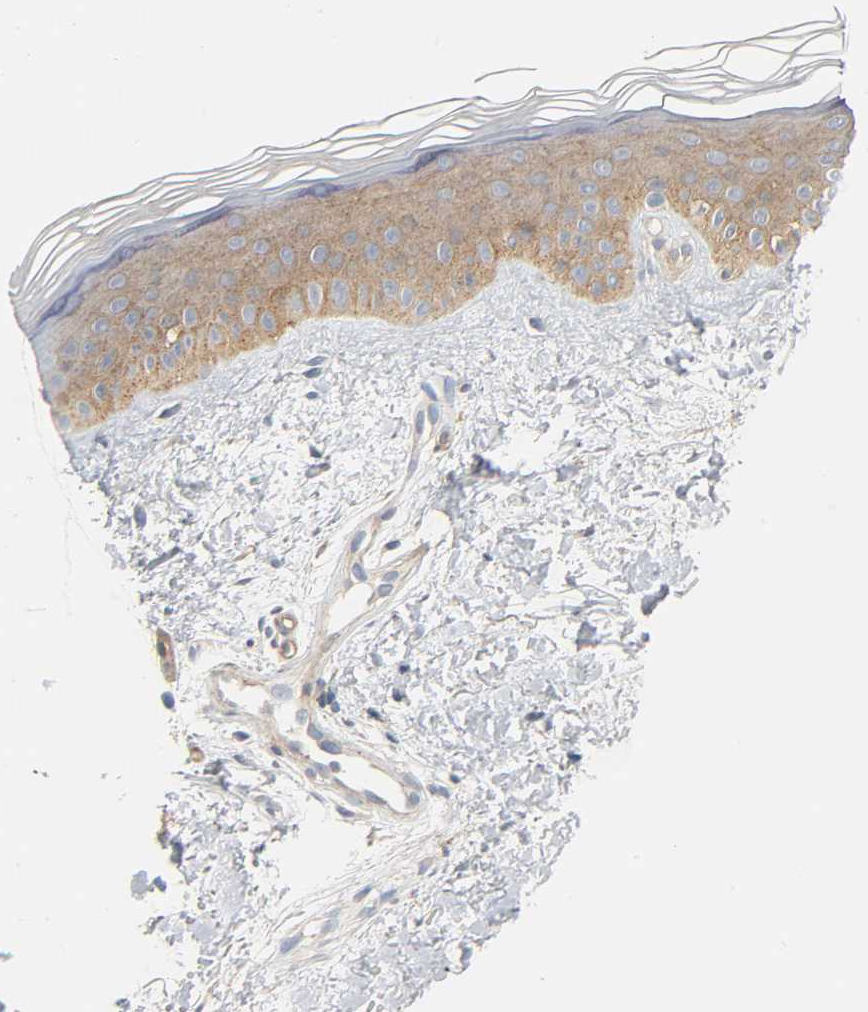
{"staining": {"intensity": "negative", "quantity": "none", "location": "none"}, "tissue": "skin", "cell_type": "Fibroblasts", "image_type": "normal", "snomed": [{"axis": "morphology", "description": "Normal tissue, NOS"}, {"axis": "topography", "description": "Skin"}], "caption": "DAB (3,3'-diaminobenzidine) immunohistochemical staining of normal skin reveals no significant staining in fibroblasts.", "gene": "ARPC1A", "patient": {"sex": "female", "age": 19}}